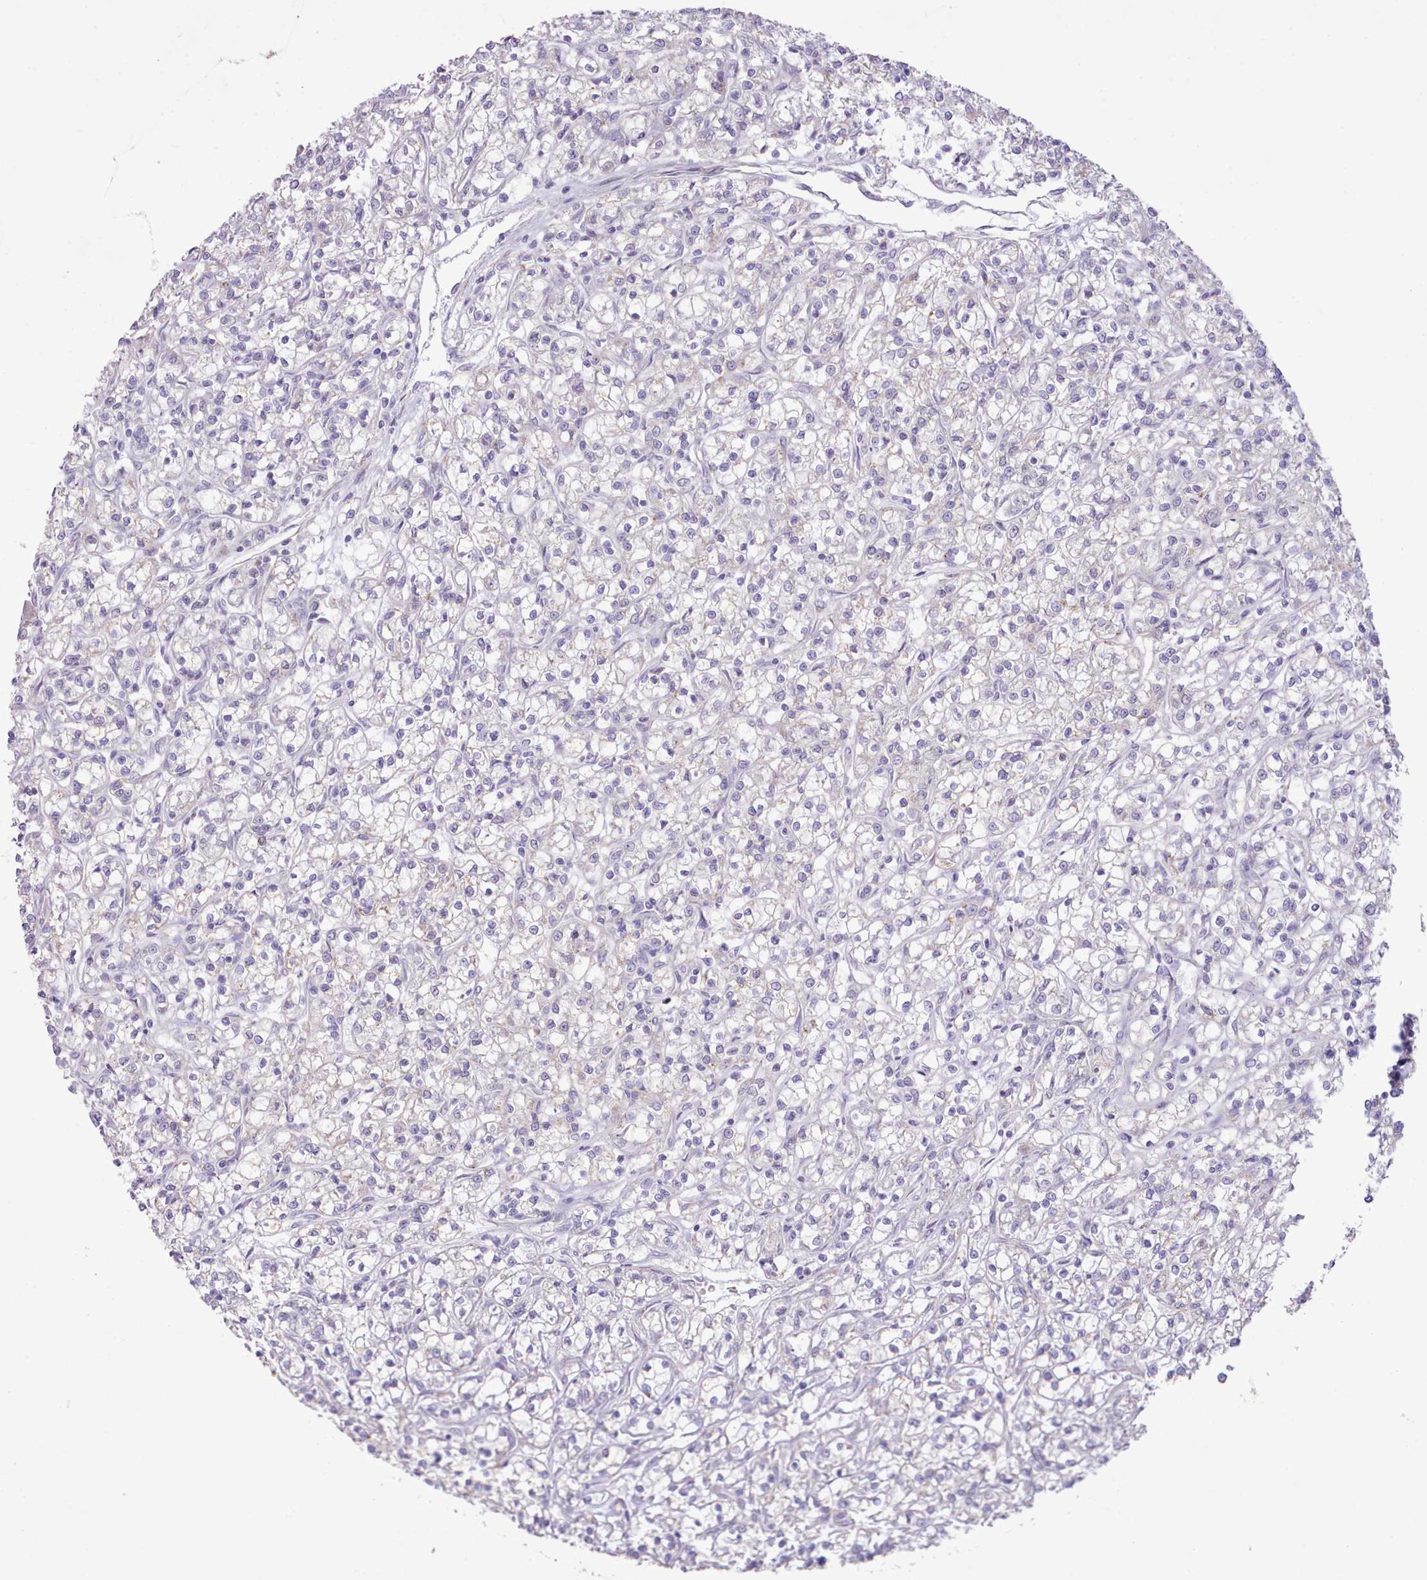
{"staining": {"intensity": "negative", "quantity": "none", "location": "none"}, "tissue": "renal cancer", "cell_type": "Tumor cells", "image_type": "cancer", "snomed": [{"axis": "morphology", "description": "Adenocarcinoma, NOS"}, {"axis": "topography", "description": "Kidney"}], "caption": "The IHC micrograph has no significant positivity in tumor cells of adenocarcinoma (renal) tissue.", "gene": "CCL1", "patient": {"sex": "female", "age": 59}}